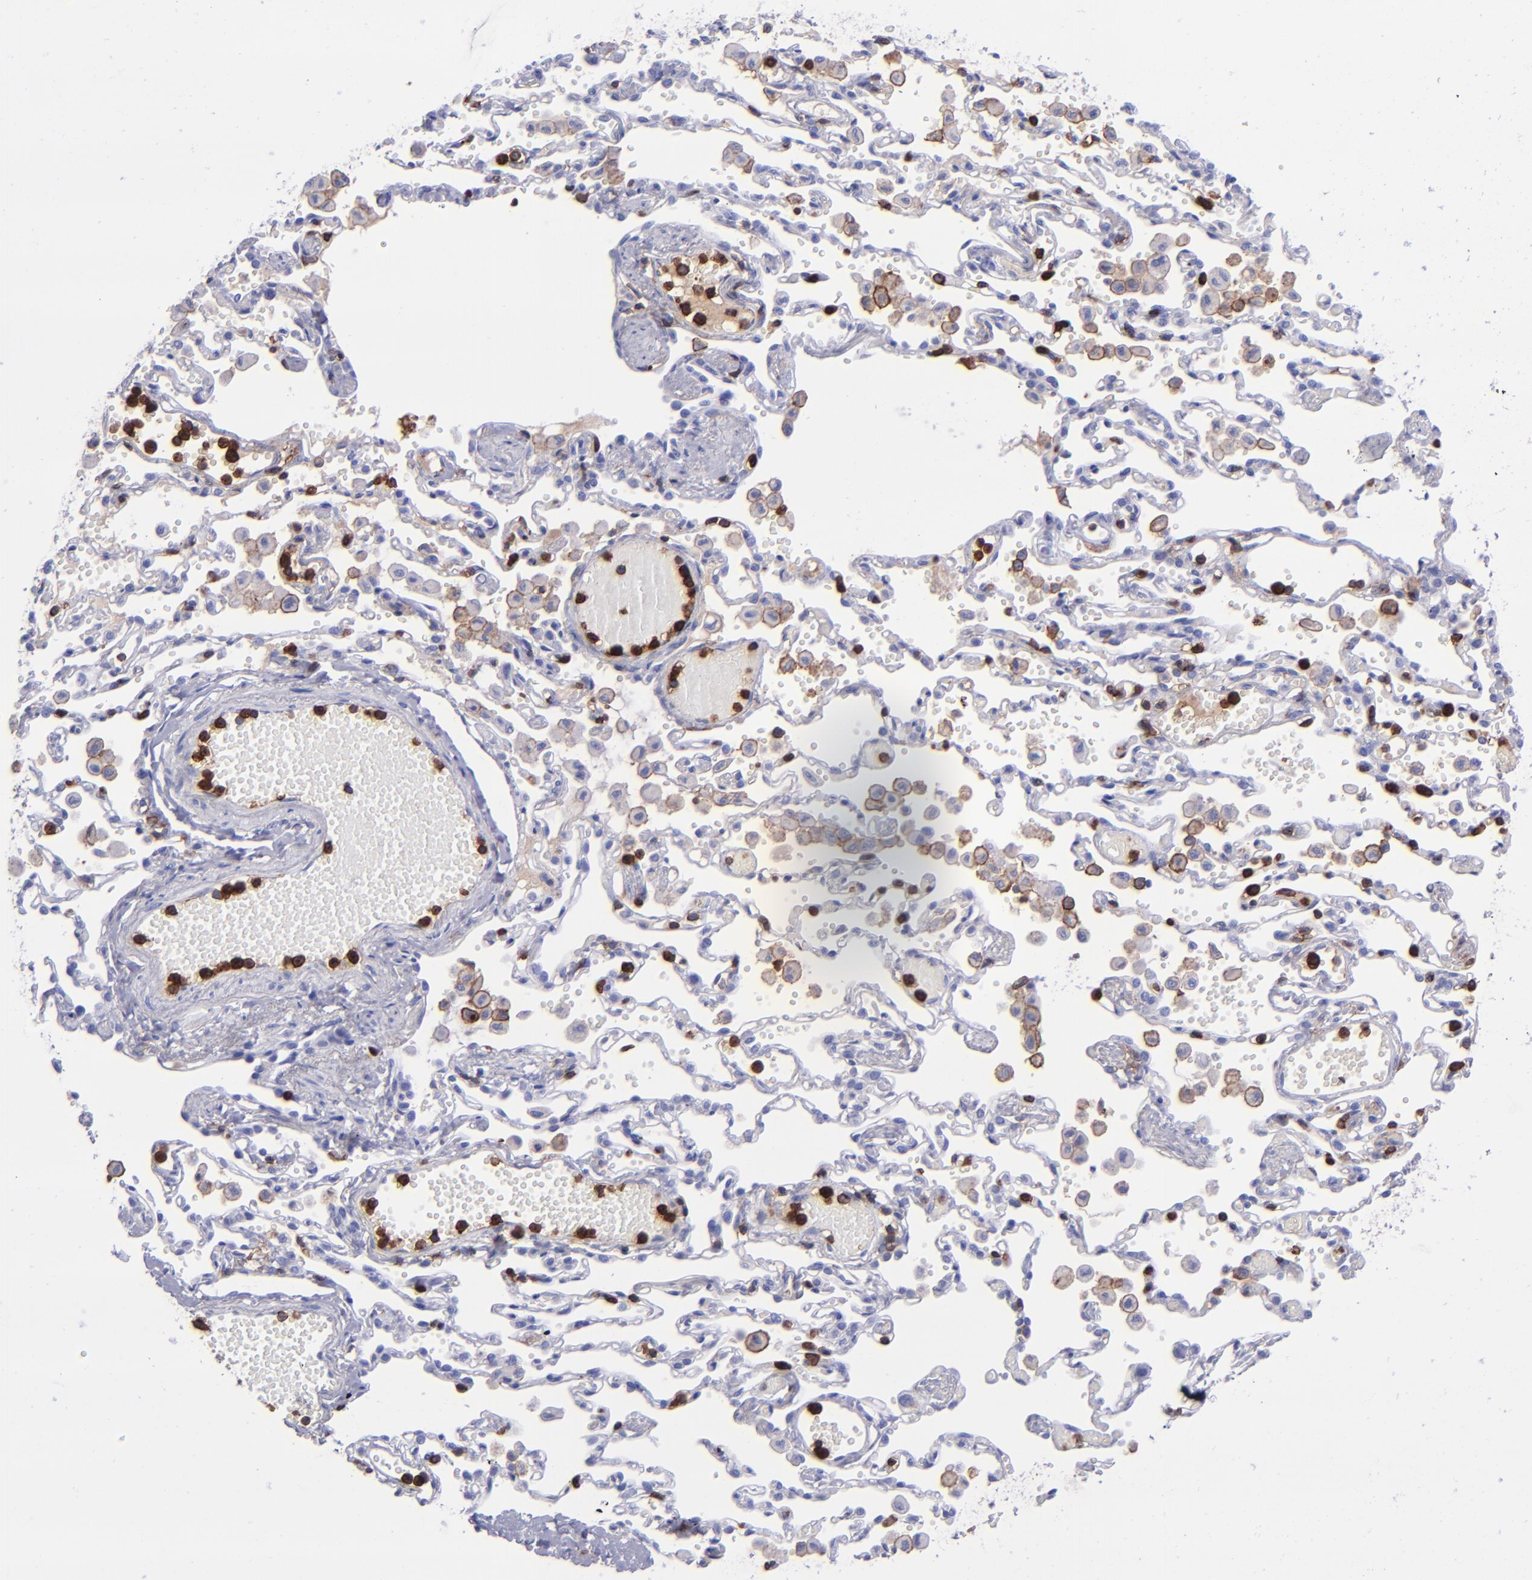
{"staining": {"intensity": "negative", "quantity": "none", "location": "none"}, "tissue": "bronchus", "cell_type": "Respiratory epithelial cells", "image_type": "normal", "snomed": [{"axis": "morphology", "description": "Normal tissue, NOS"}, {"axis": "topography", "description": "Cartilage tissue"}, {"axis": "topography", "description": "Bronchus"}, {"axis": "topography", "description": "Lung"}, {"axis": "topography", "description": "Peripheral nerve tissue"}], "caption": "Bronchus stained for a protein using IHC reveals no positivity respiratory epithelial cells.", "gene": "ICAM3", "patient": {"sex": "female", "age": 49}}